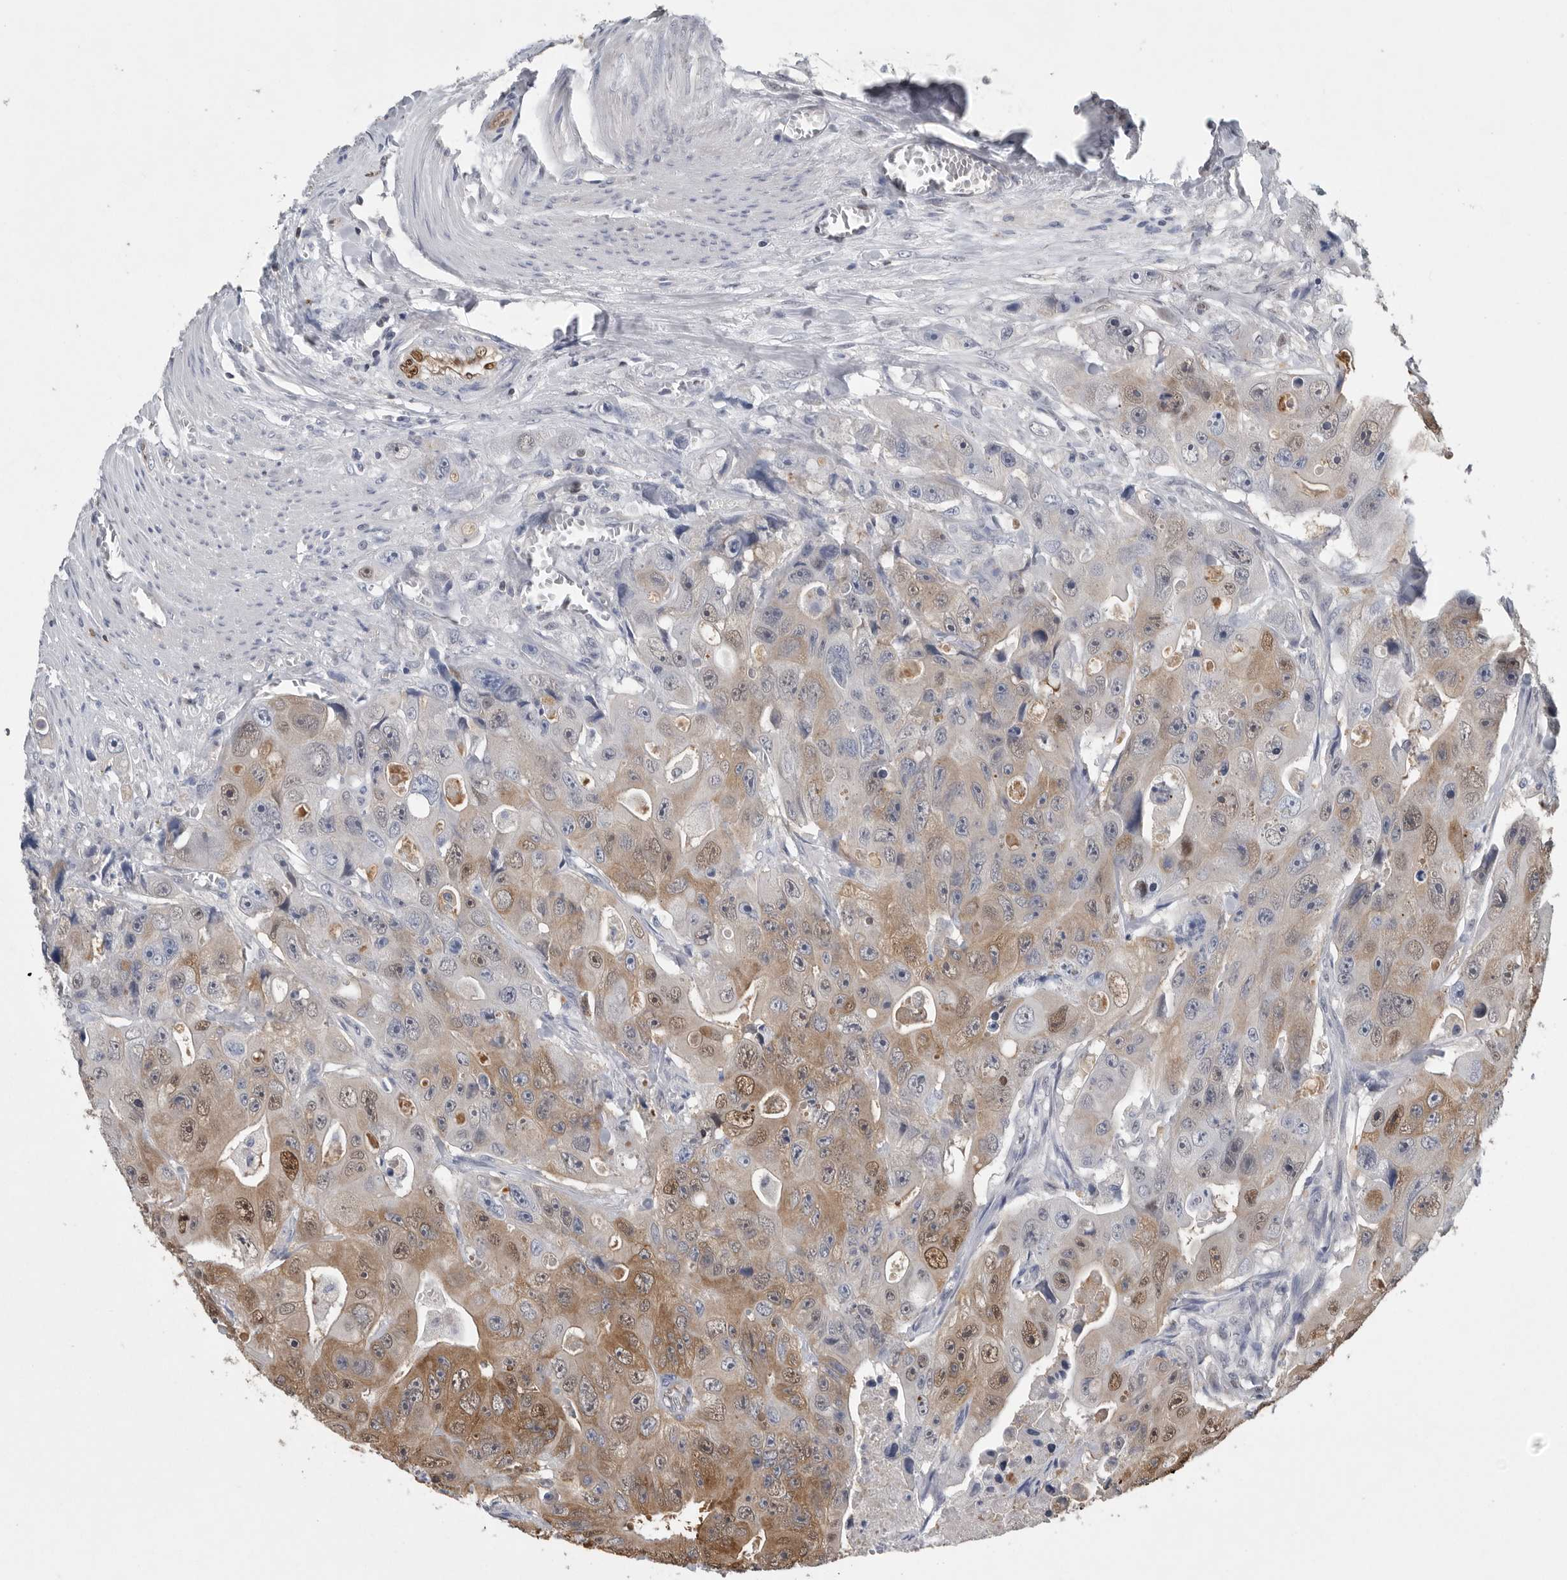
{"staining": {"intensity": "moderate", "quantity": ">75%", "location": "cytoplasmic/membranous,nuclear"}, "tissue": "colorectal cancer", "cell_type": "Tumor cells", "image_type": "cancer", "snomed": [{"axis": "morphology", "description": "Adenocarcinoma, NOS"}, {"axis": "topography", "description": "Colon"}], "caption": "Moderate cytoplasmic/membranous and nuclear positivity is identified in about >75% of tumor cells in adenocarcinoma (colorectal). The staining was performed using DAB (3,3'-diaminobenzidine) to visualize the protein expression in brown, while the nuclei were stained in blue with hematoxylin (Magnification: 20x).", "gene": "PDCD4", "patient": {"sex": "female", "age": 46}}